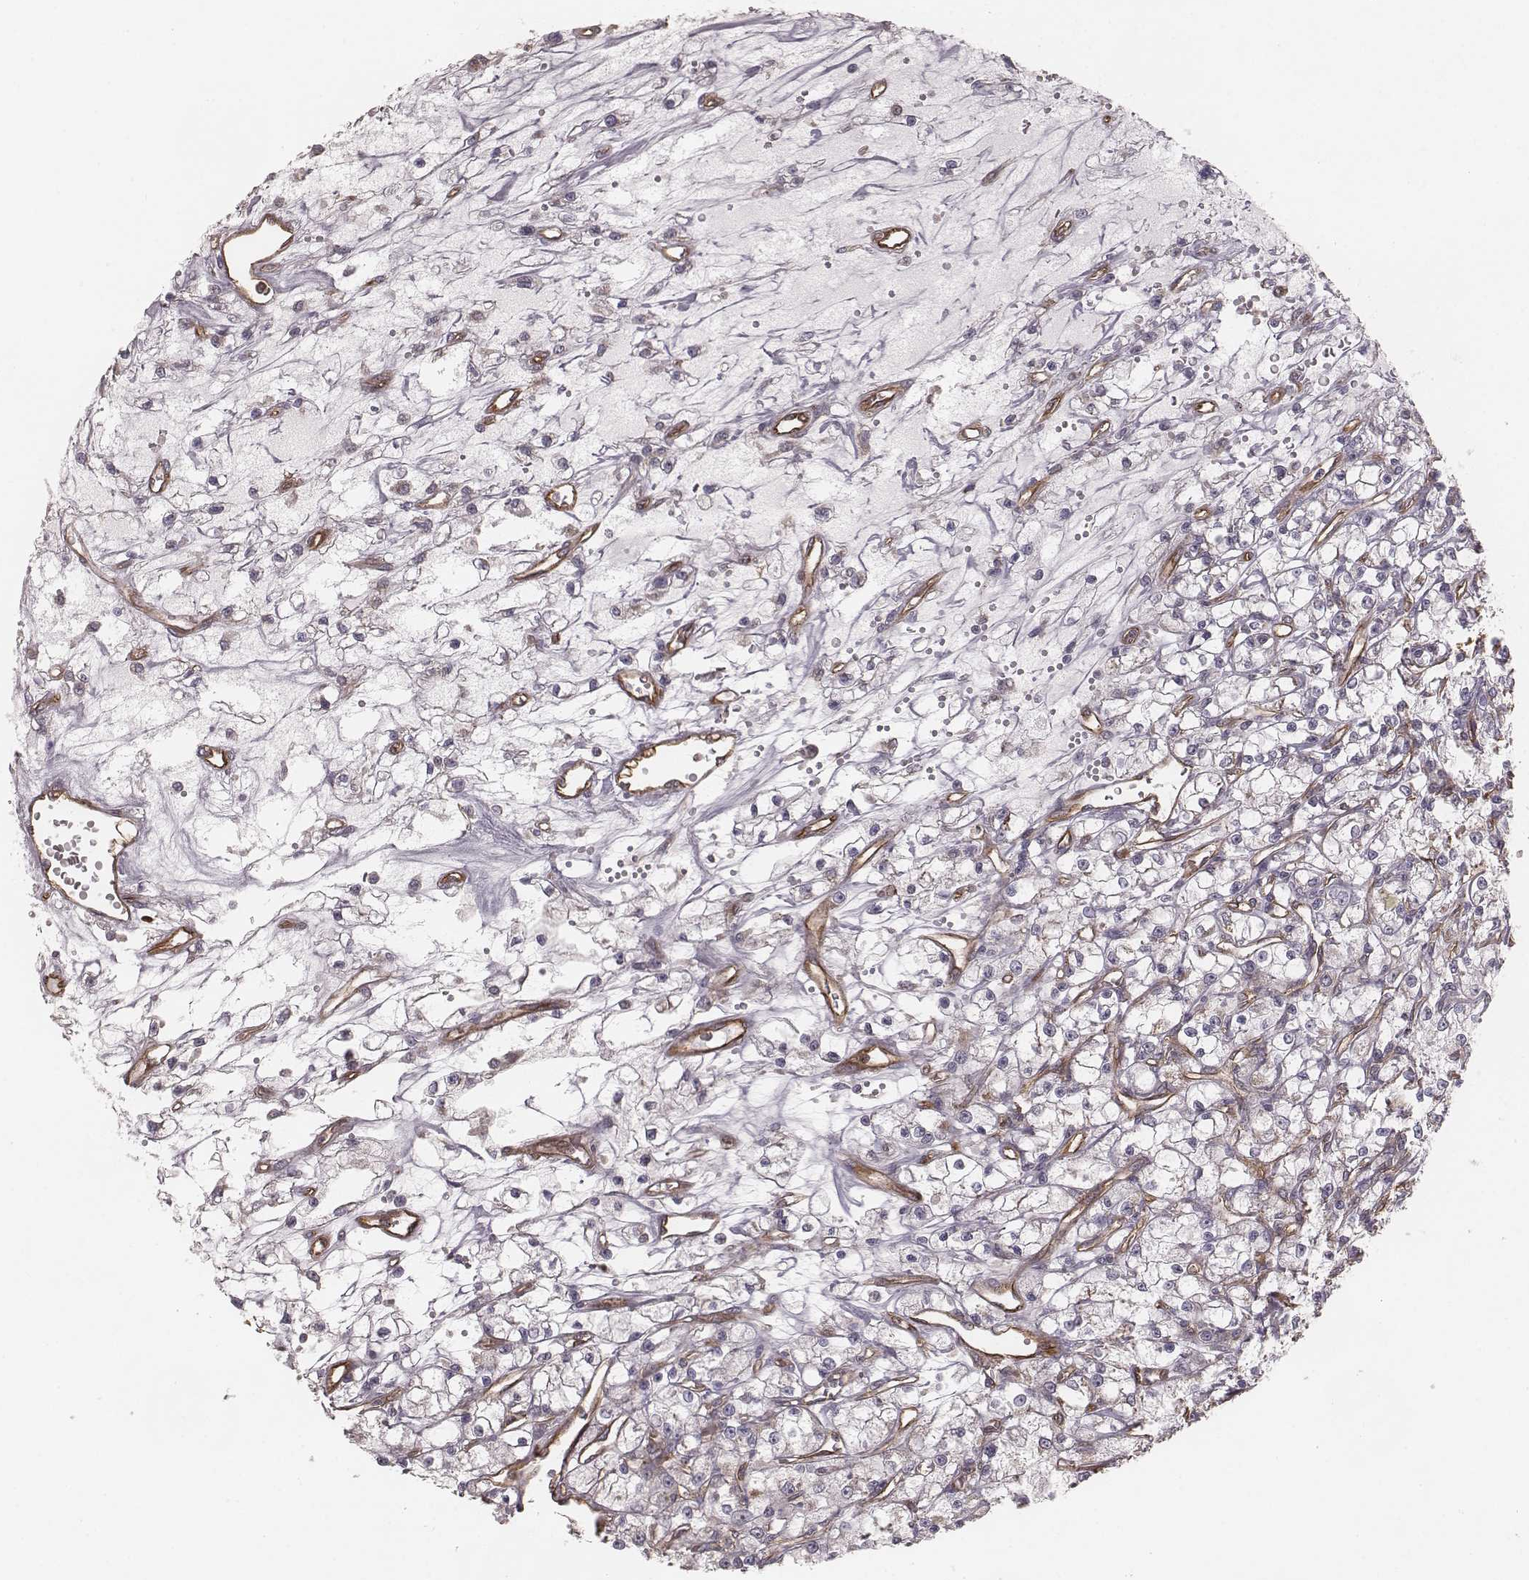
{"staining": {"intensity": "negative", "quantity": "none", "location": "none"}, "tissue": "renal cancer", "cell_type": "Tumor cells", "image_type": "cancer", "snomed": [{"axis": "morphology", "description": "Adenocarcinoma, NOS"}, {"axis": "topography", "description": "Kidney"}], "caption": "Image shows no significant protein staining in tumor cells of renal cancer (adenocarcinoma).", "gene": "PALMD", "patient": {"sex": "female", "age": 59}}